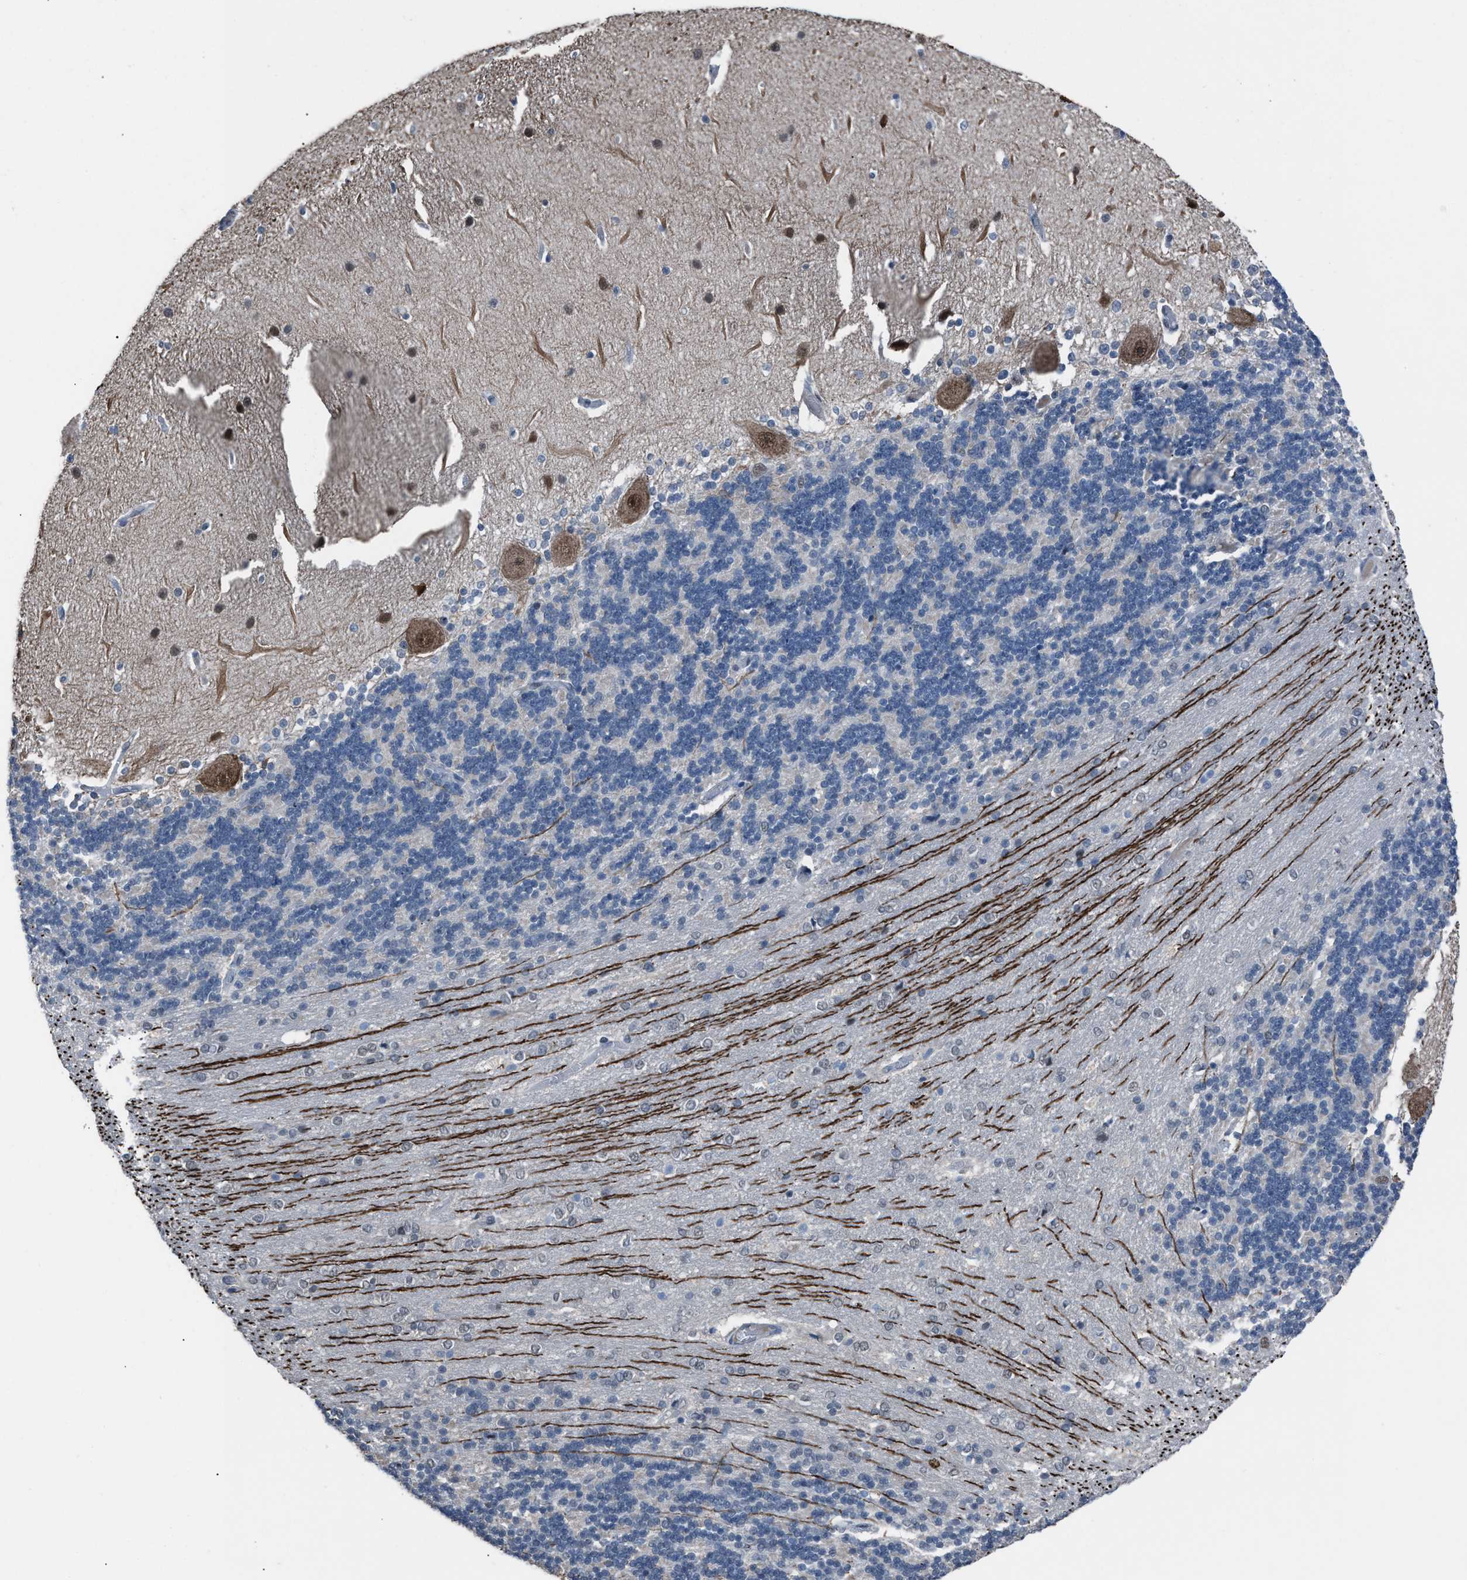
{"staining": {"intensity": "negative", "quantity": "none", "location": "none"}, "tissue": "cerebellum", "cell_type": "Cells in granular layer", "image_type": "normal", "snomed": [{"axis": "morphology", "description": "Normal tissue, NOS"}, {"axis": "topography", "description": "Cerebellum"}], "caption": "This is an immunohistochemistry image of unremarkable human cerebellum. There is no staining in cells in granular layer.", "gene": "ZNF276", "patient": {"sex": "female", "age": 54}}